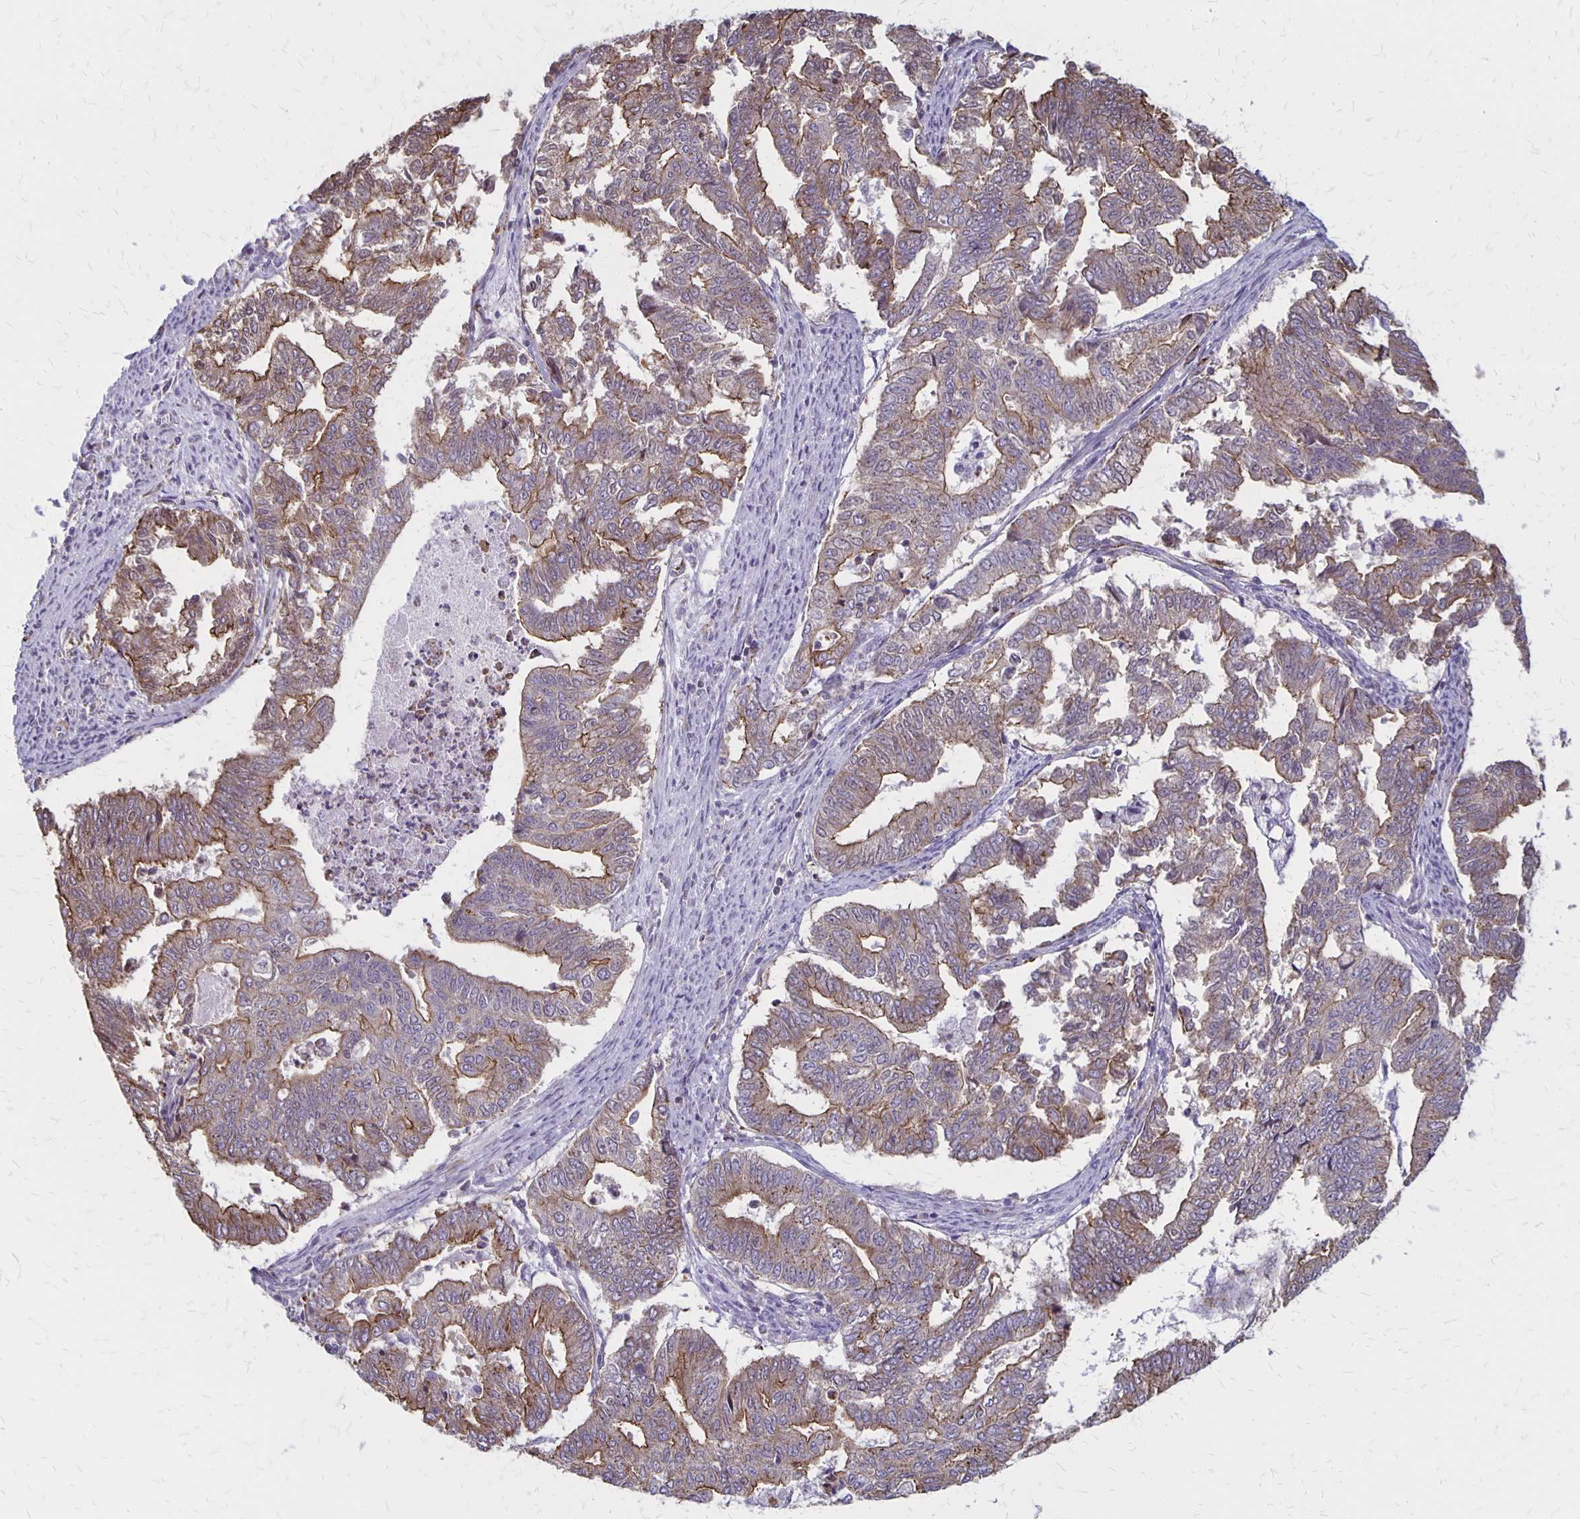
{"staining": {"intensity": "moderate", "quantity": "25%-75%", "location": "cytoplasmic/membranous"}, "tissue": "endometrial cancer", "cell_type": "Tumor cells", "image_type": "cancer", "snomed": [{"axis": "morphology", "description": "Adenocarcinoma, NOS"}, {"axis": "topography", "description": "Endometrium"}], "caption": "Immunohistochemical staining of endometrial cancer displays medium levels of moderate cytoplasmic/membranous protein staining in about 25%-75% of tumor cells.", "gene": "SEPTIN5", "patient": {"sex": "female", "age": 79}}